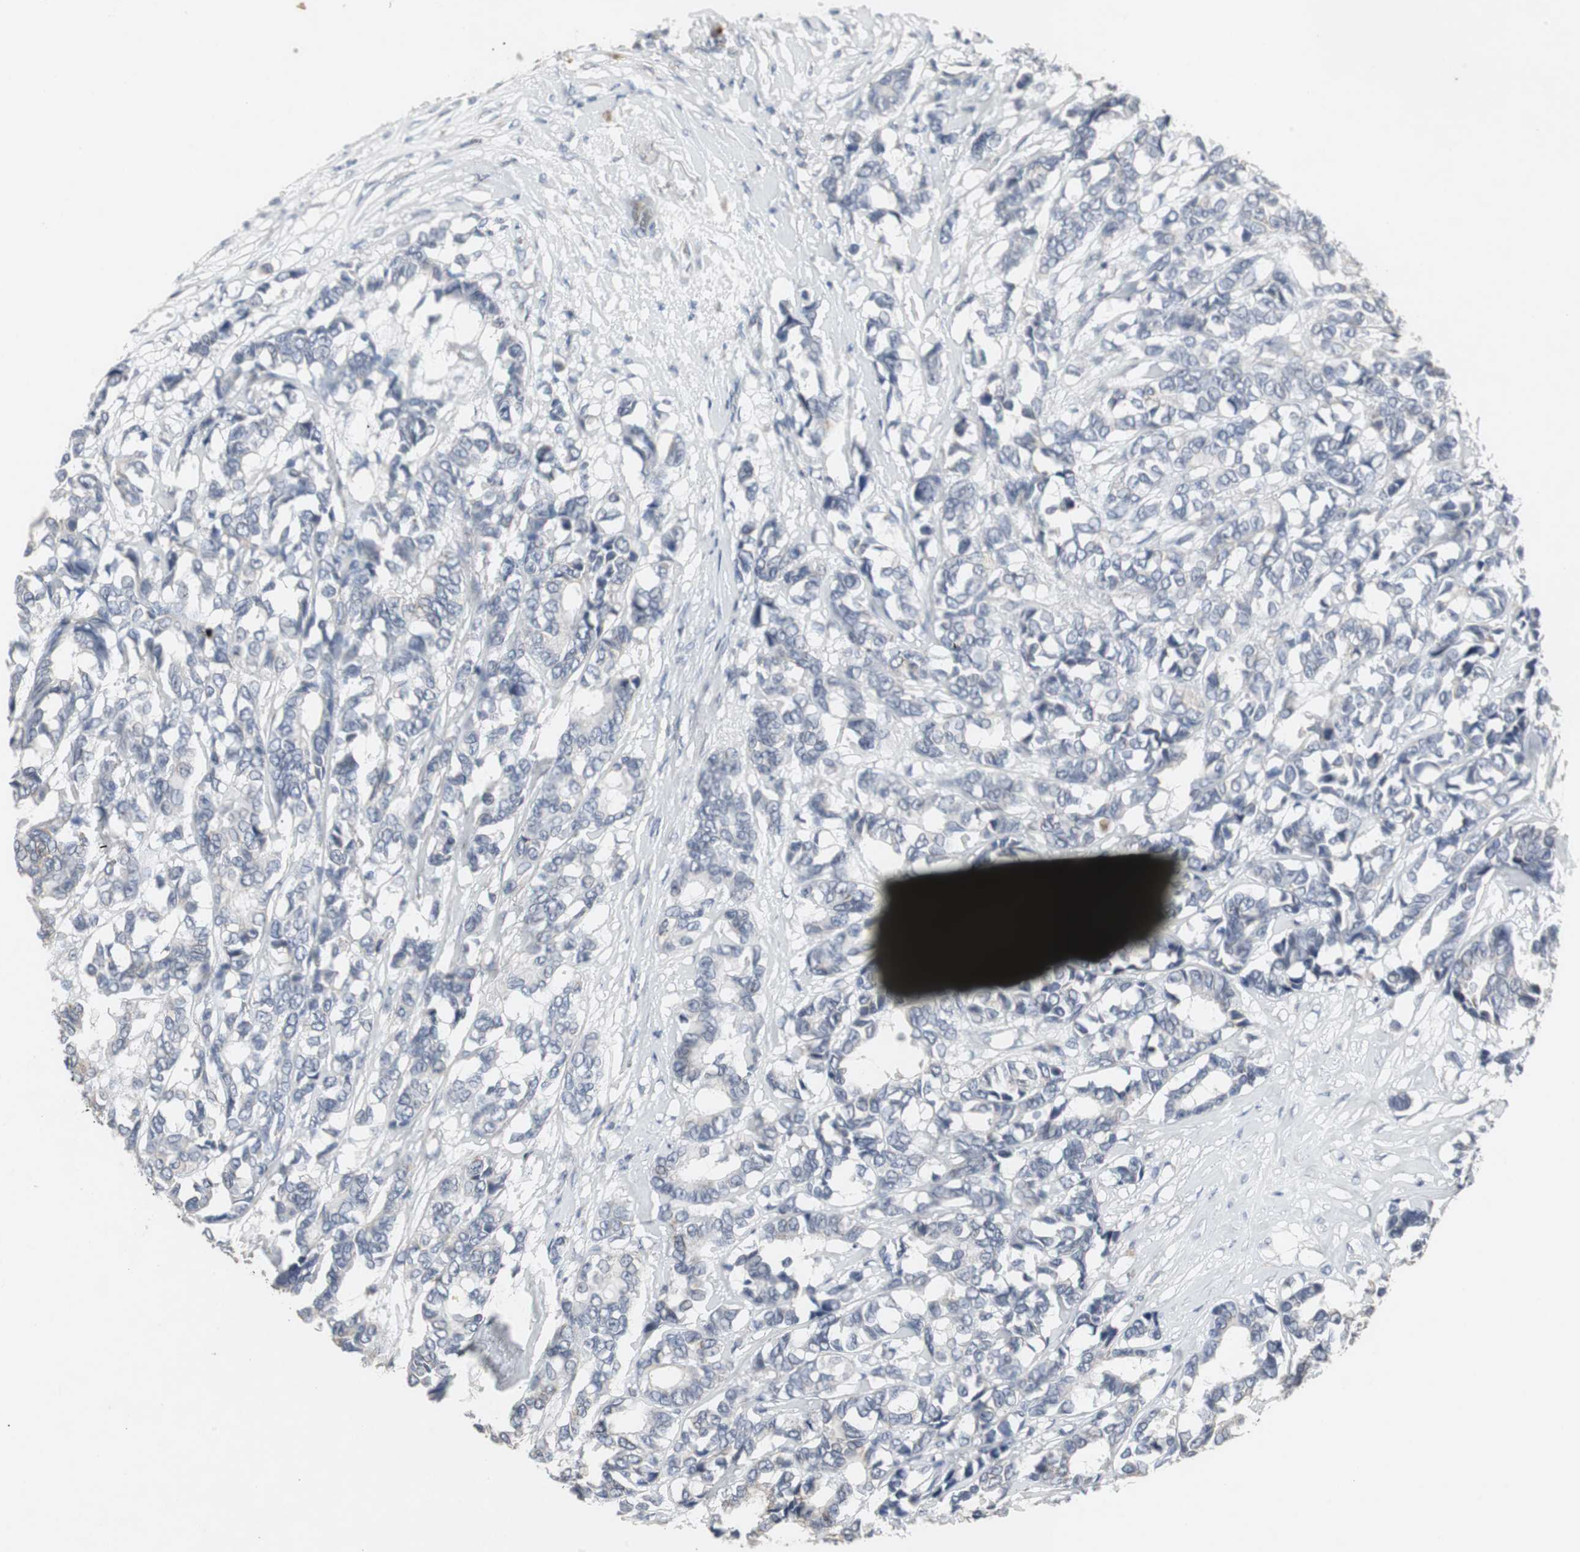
{"staining": {"intensity": "negative", "quantity": "none", "location": "none"}, "tissue": "breast cancer", "cell_type": "Tumor cells", "image_type": "cancer", "snomed": [{"axis": "morphology", "description": "Duct carcinoma"}, {"axis": "topography", "description": "Breast"}], "caption": "An immunohistochemistry histopathology image of breast cancer (infiltrating ductal carcinoma) is shown. There is no staining in tumor cells of breast cancer (infiltrating ductal carcinoma). (DAB immunohistochemistry (IHC), high magnification).", "gene": "ACAA1", "patient": {"sex": "female", "age": 87}}